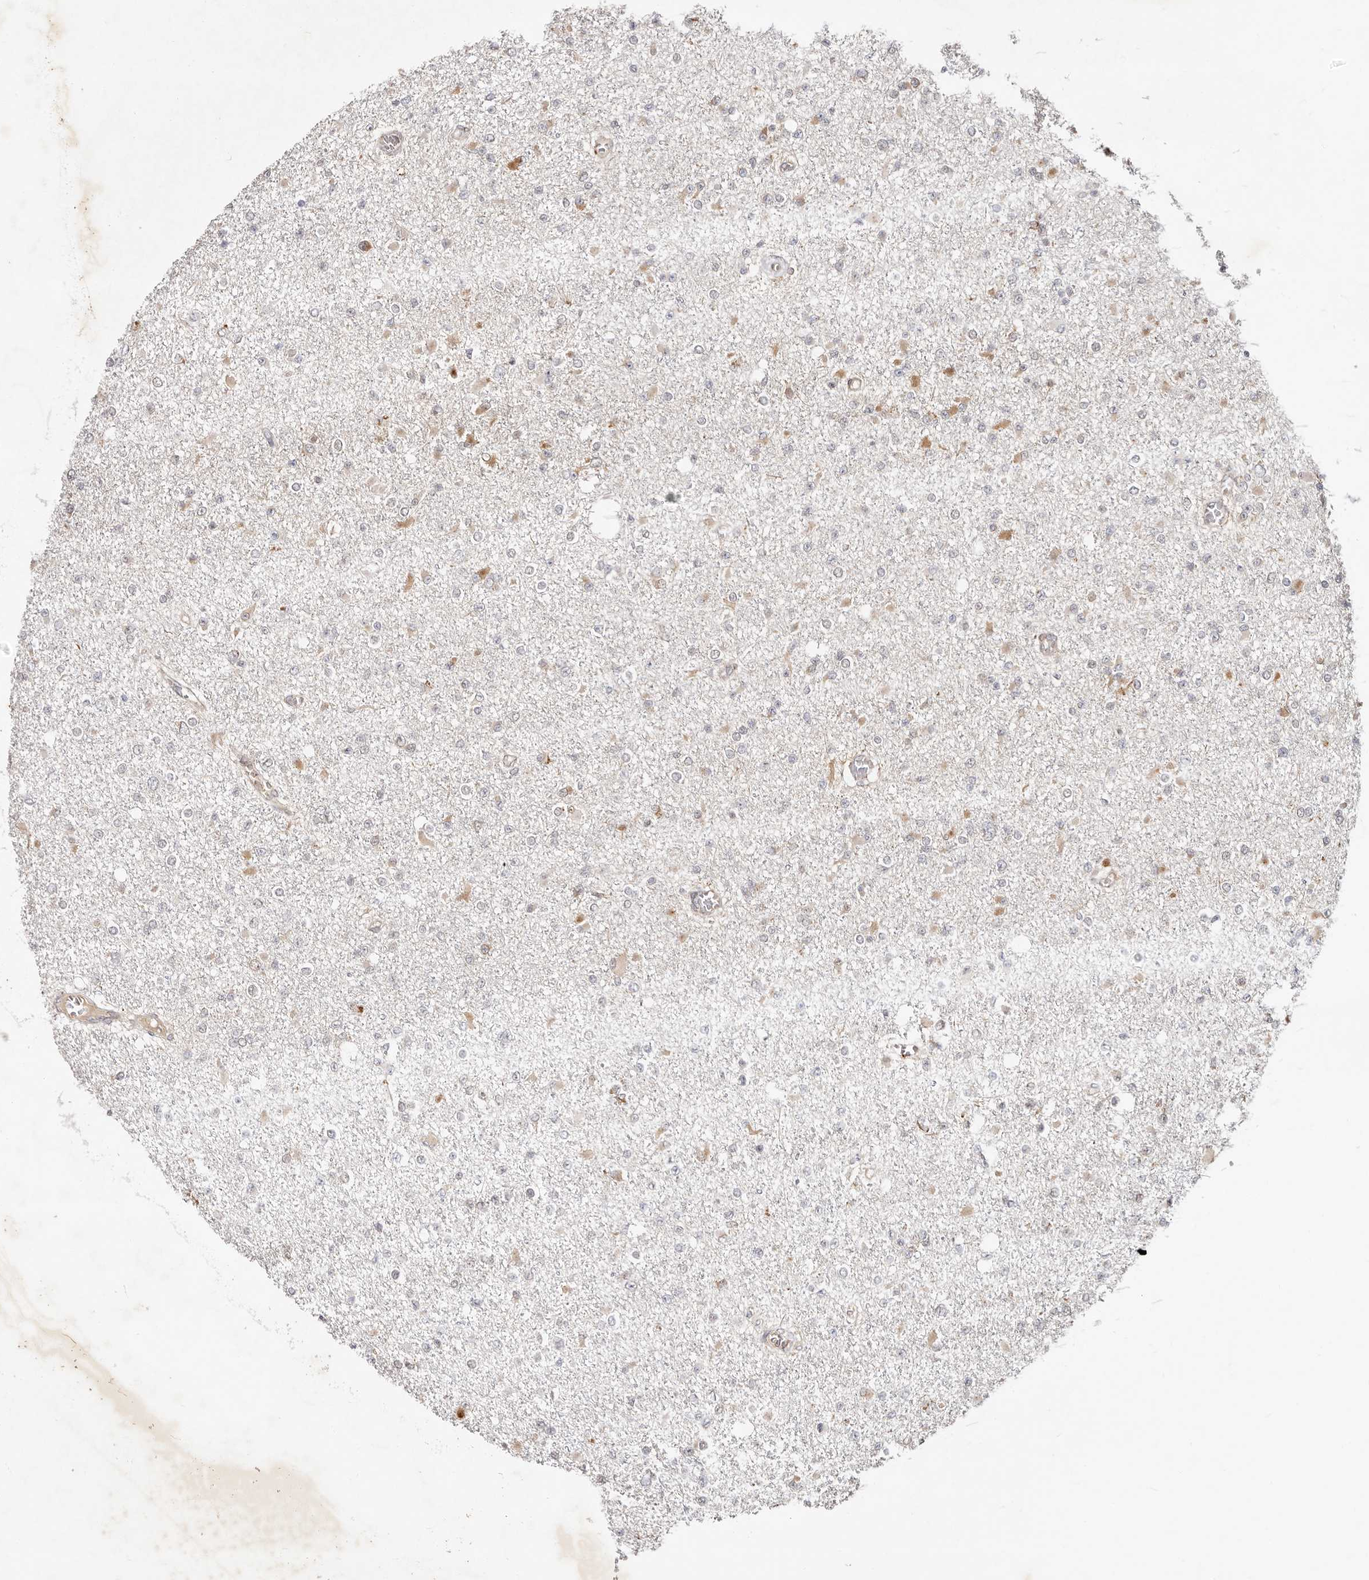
{"staining": {"intensity": "weak", "quantity": "<25%", "location": "nuclear"}, "tissue": "glioma", "cell_type": "Tumor cells", "image_type": "cancer", "snomed": [{"axis": "morphology", "description": "Glioma, malignant, Low grade"}, {"axis": "topography", "description": "Brain"}], "caption": "A histopathology image of human malignant glioma (low-grade) is negative for staining in tumor cells.", "gene": "BCL2L15", "patient": {"sex": "female", "age": 22}}